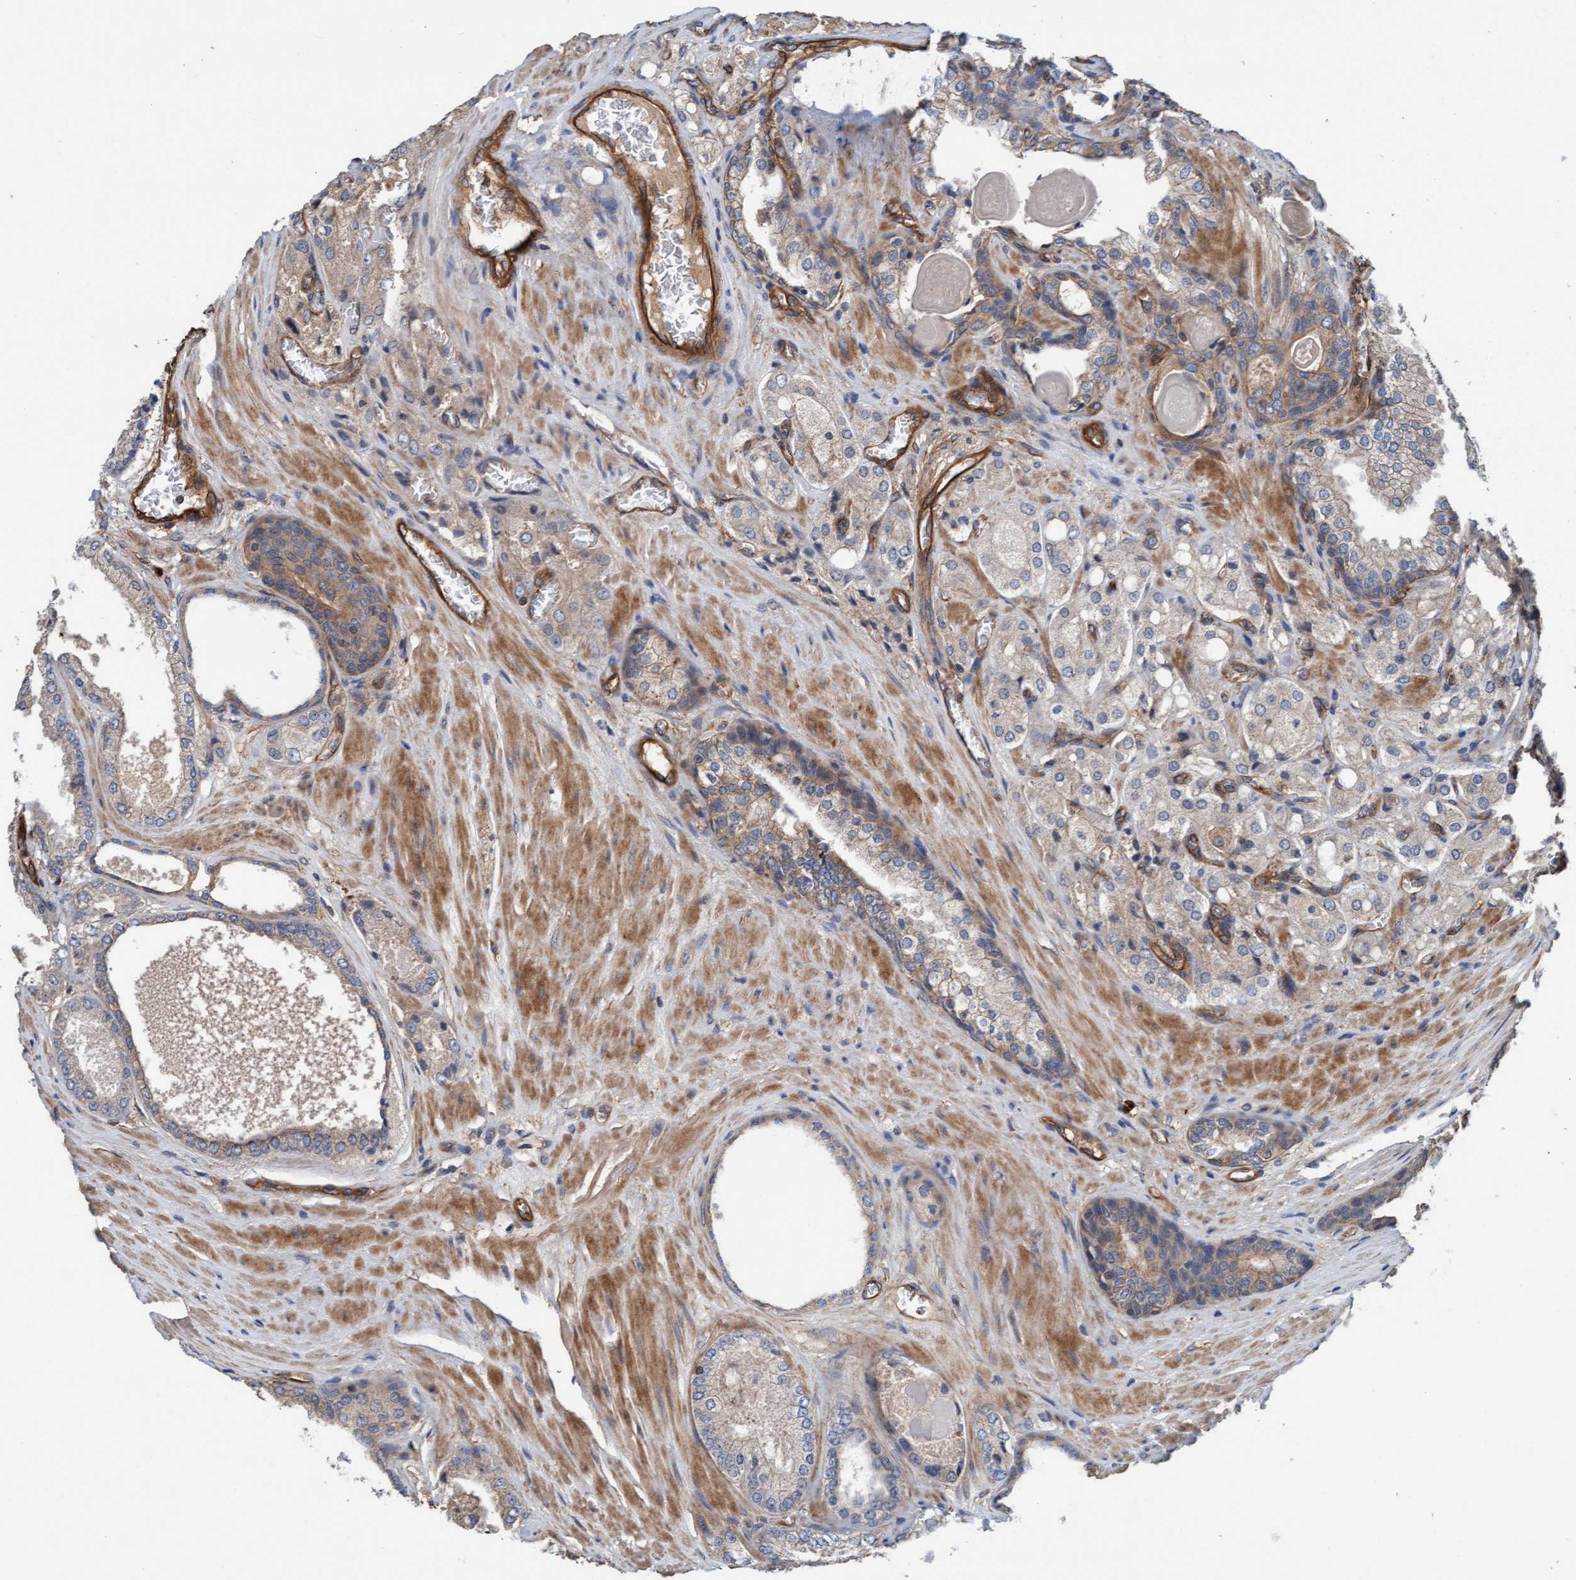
{"staining": {"intensity": "weak", "quantity": "<25%", "location": "cytoplasmic/membranous"}, "tissue": "prostate cancer", "cell_type": "Tumor cells", "image_type": "cancer", "snomed": [{"axis": "morphology", "description": "Adenocarcinoma, High grade"}, {"axis": "topography", "description": "Prostate"}], "caption": "Immunohistochemistry of human prostate cancer (adenocarcinoma (high-grade)) demonstrates no expression in tumor cells. (Immunohistochemistry (ihc), brightfield microscopy, high magnification).", "gene": "STXBP4", "patient": {"sex": "male", "age": 65}}